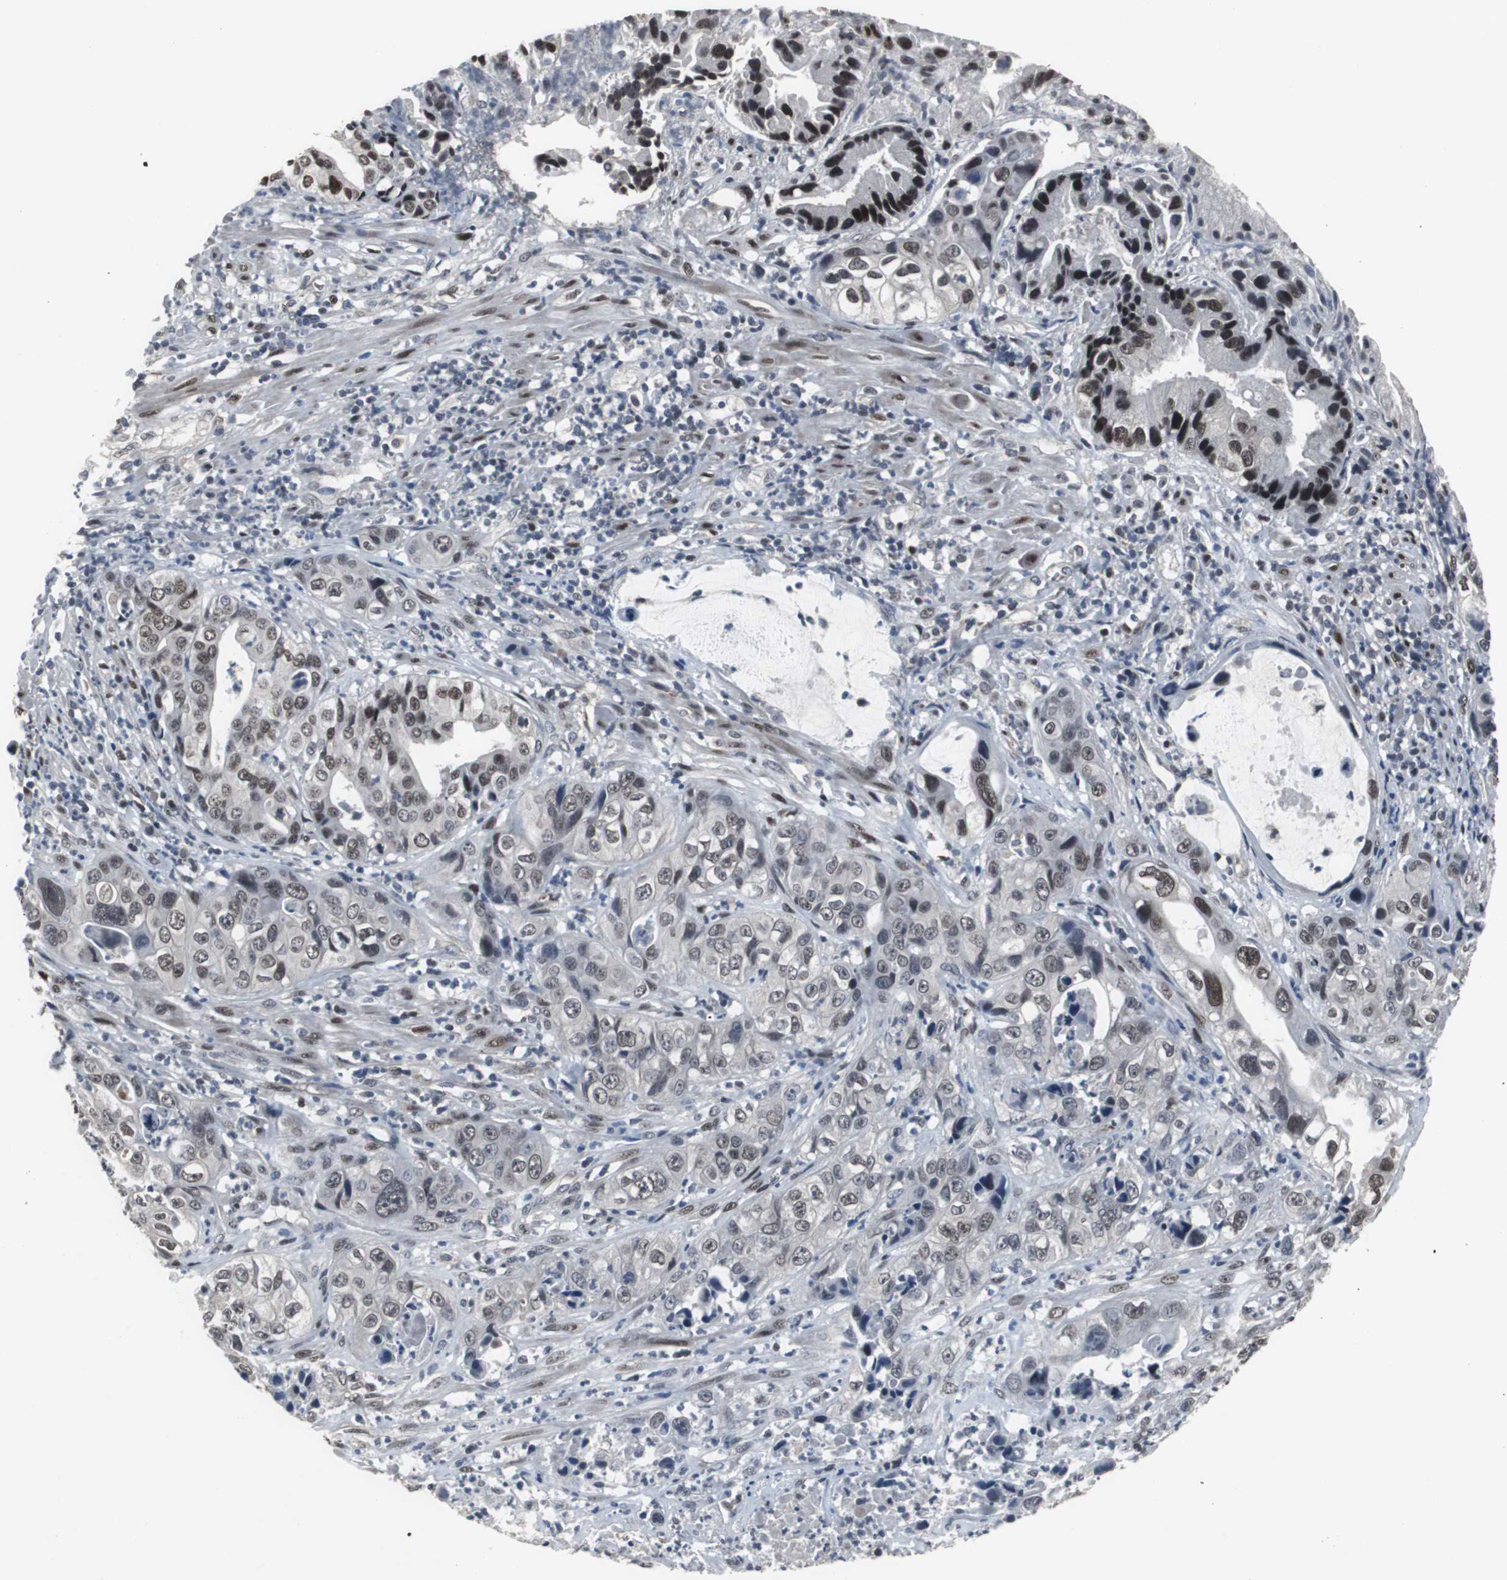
{"staining": {"intensity": "moderate", "quantity": ">75%", "location": "nuclear"}, "tissue": "liver cancer", "cell_type": "Tumor cells", "image_type": "cancer", "snomed": [{"axis": "morphology", "description": "Cholangiocarcinoma"}, {"axis": "topography", "description": "Liver"}], "caption": "Protein staining of liver cancer (cholangiocarcinoma) tissue displays moderate nuclear positivity in about >75% of tumor cells.", "gene": "FOXP4", "patient": {"sex": "female", "age": 61}}